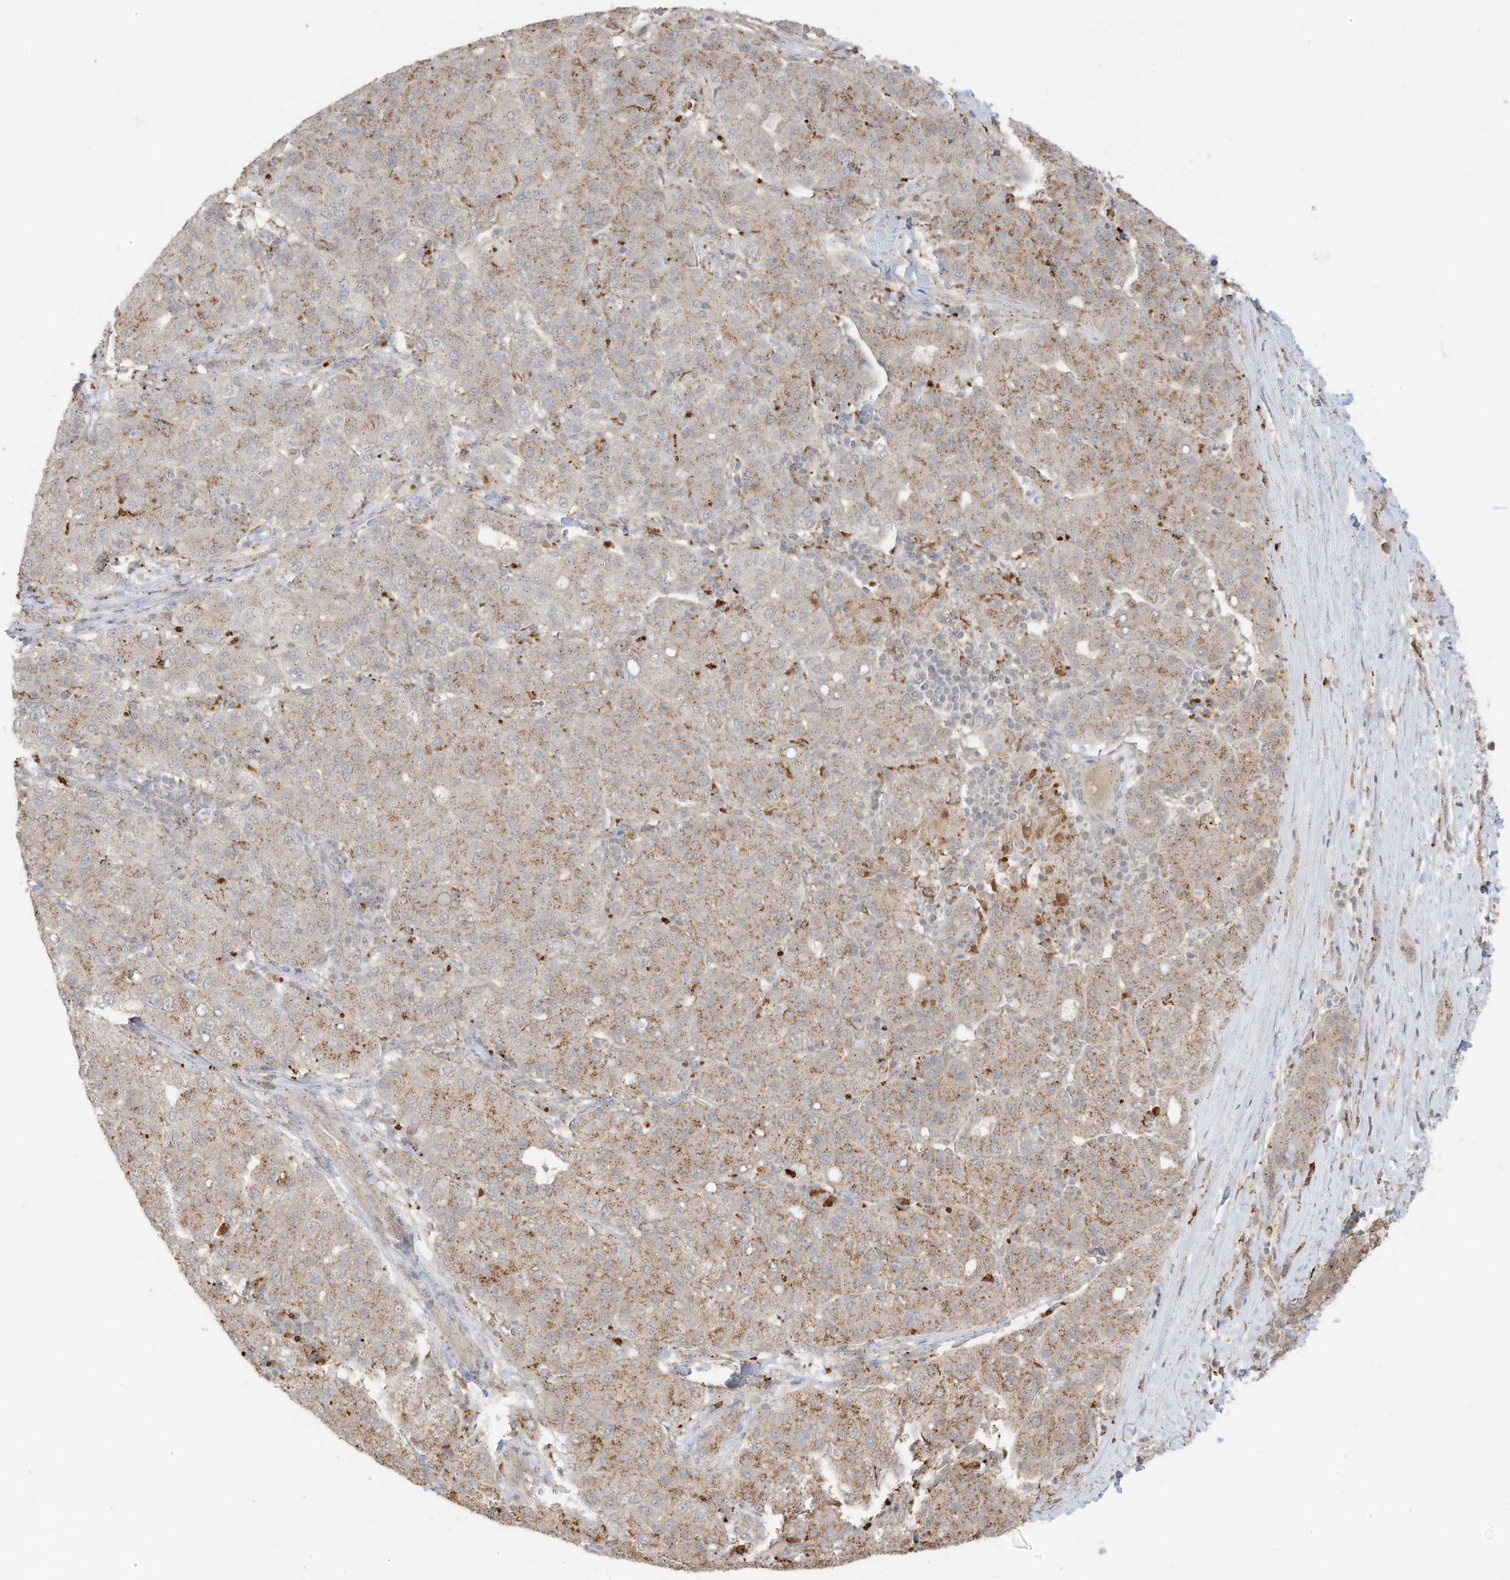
{"staining": {"intensity": "moderate", "quantity": "25%-75%", "location": "cytoplasmic/membranous"}, "tissue": "liver cancer", "cell_type": "Tumor cells", "image_type": "cancer", "snomed": [{"axis": "morphology", "description": "Carcinoma, Hepatocellular, NOS"}, {"axis": "topography", "description": "Liver"}], "caption": "Protein staining of liver cancer (hepatocellular carcinoma) tissue displays moderate cytoplasmic/membranous expression in approximately 25%-75% of tumor cells.", "gene": "N4BP3", "patient": {"sex": "male", "age": 65}}